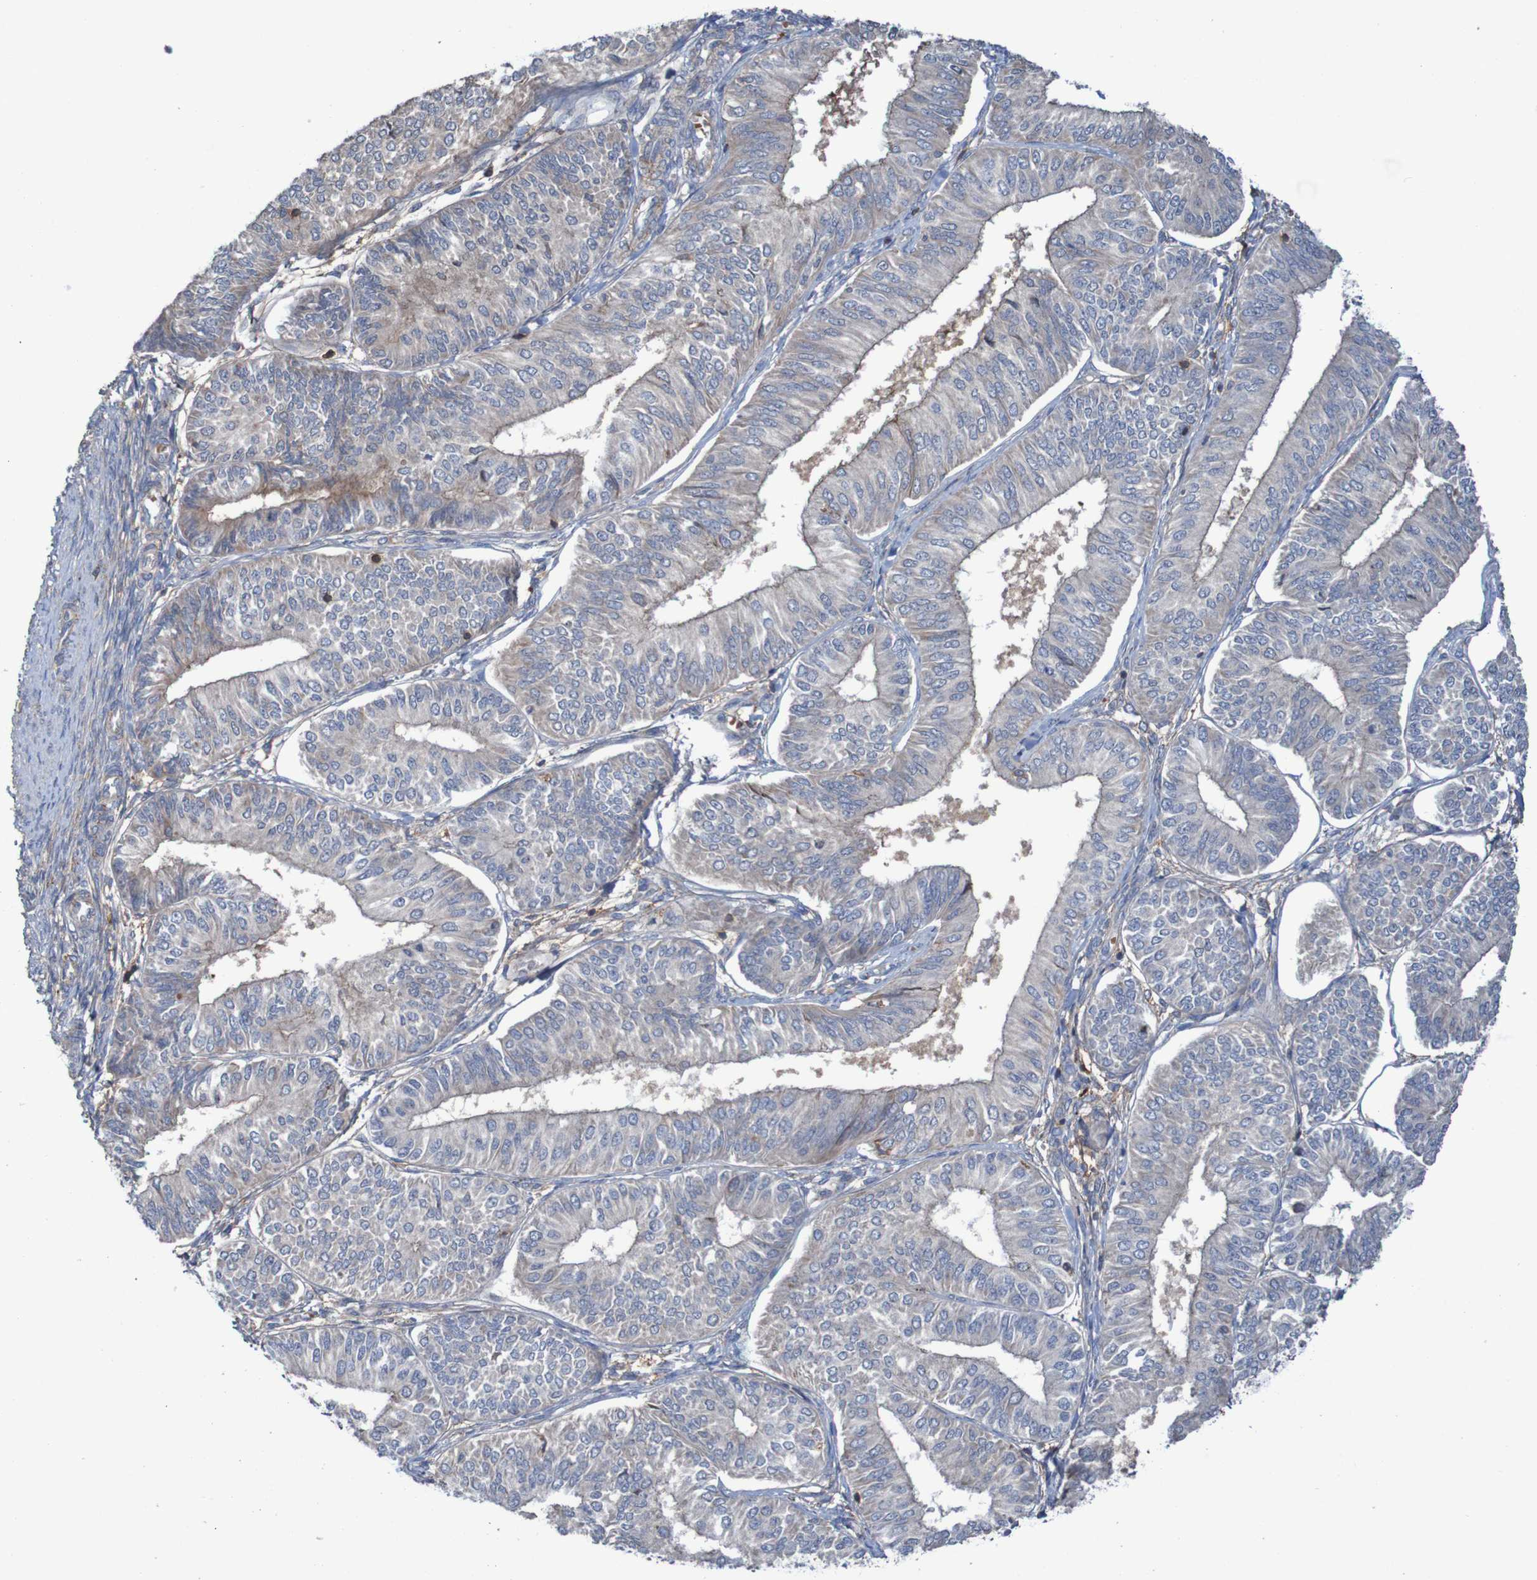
{"staining": {"intensity": "weak", "quantity": ">75%", "location": "cytoplasmic/membranous"}, "tissue": "endometrial cancer", "cell_type": "Tumor cells", "image_type": "cancer", "snomed": [{"axis": "morphology", "description": "Adenocarcinoma, NOS"}, {"axis": "topography", "description": "Endometrium"}], "caption": "Immunohistochemistry (IHC) staining of endometrial cancer (adenocarcinoma), which exhibits low levels of weak cytoplasmic/membranous positivity in about >75% of tumor cells indicating weak cytoplasmic/membranous protein staining. The staining was performed using DAB (3,3'-diaminobenzidine) (brown) for protein detection and nuclei were counterstained in hematoxylin (blue).", "gene": "PDGFB", "patient": {"sex": "female", "age": 58}}